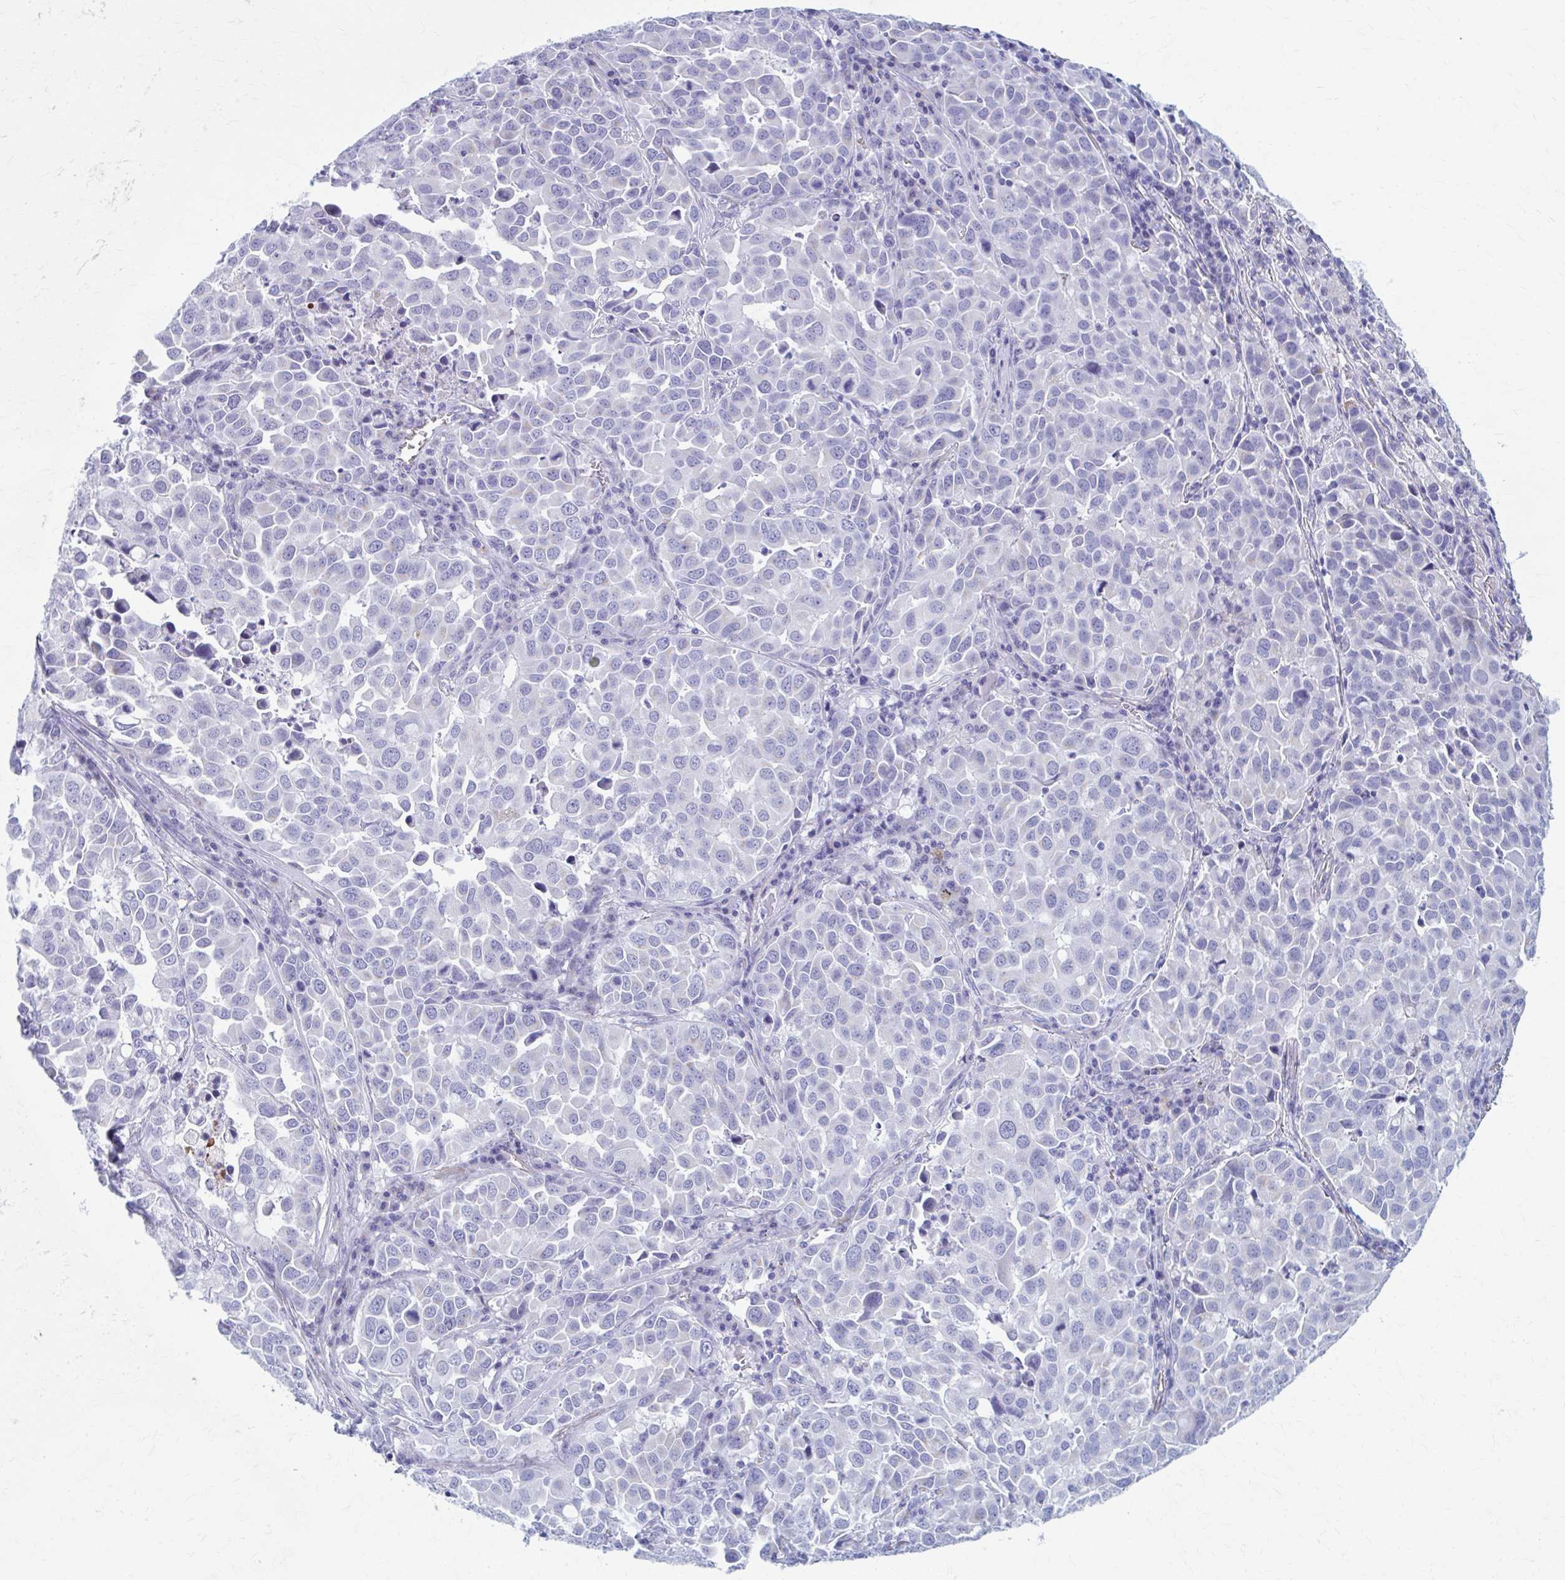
{"staining": {"intensity": "negative", "quantity": "none", "location": "none"}, "tissue": "lung cancer", "cell_type": "Tumor cells", "image_type": "cancer", "snomed": [{"axis": "morphology", "description": "Adenocarcinoma, NOS"}, {"axis": "morphology", "description": "Adenocarcinoma, metastatic, NOS"}, {"axis": "topography", "description": "Lymph node"}, {"axis": "topography", "description": "Lung"}], "caption": "The micrograph reveals no significant positivity in tumor cells of lung metastatic adenocarcinoma. (Brightfield microscopy of DAB (3,3'-diaminobenzidine) immunohistochemistry at high magnification).", "gene": "KCNE2", "patient": {"sex": "female", "age": 65}}